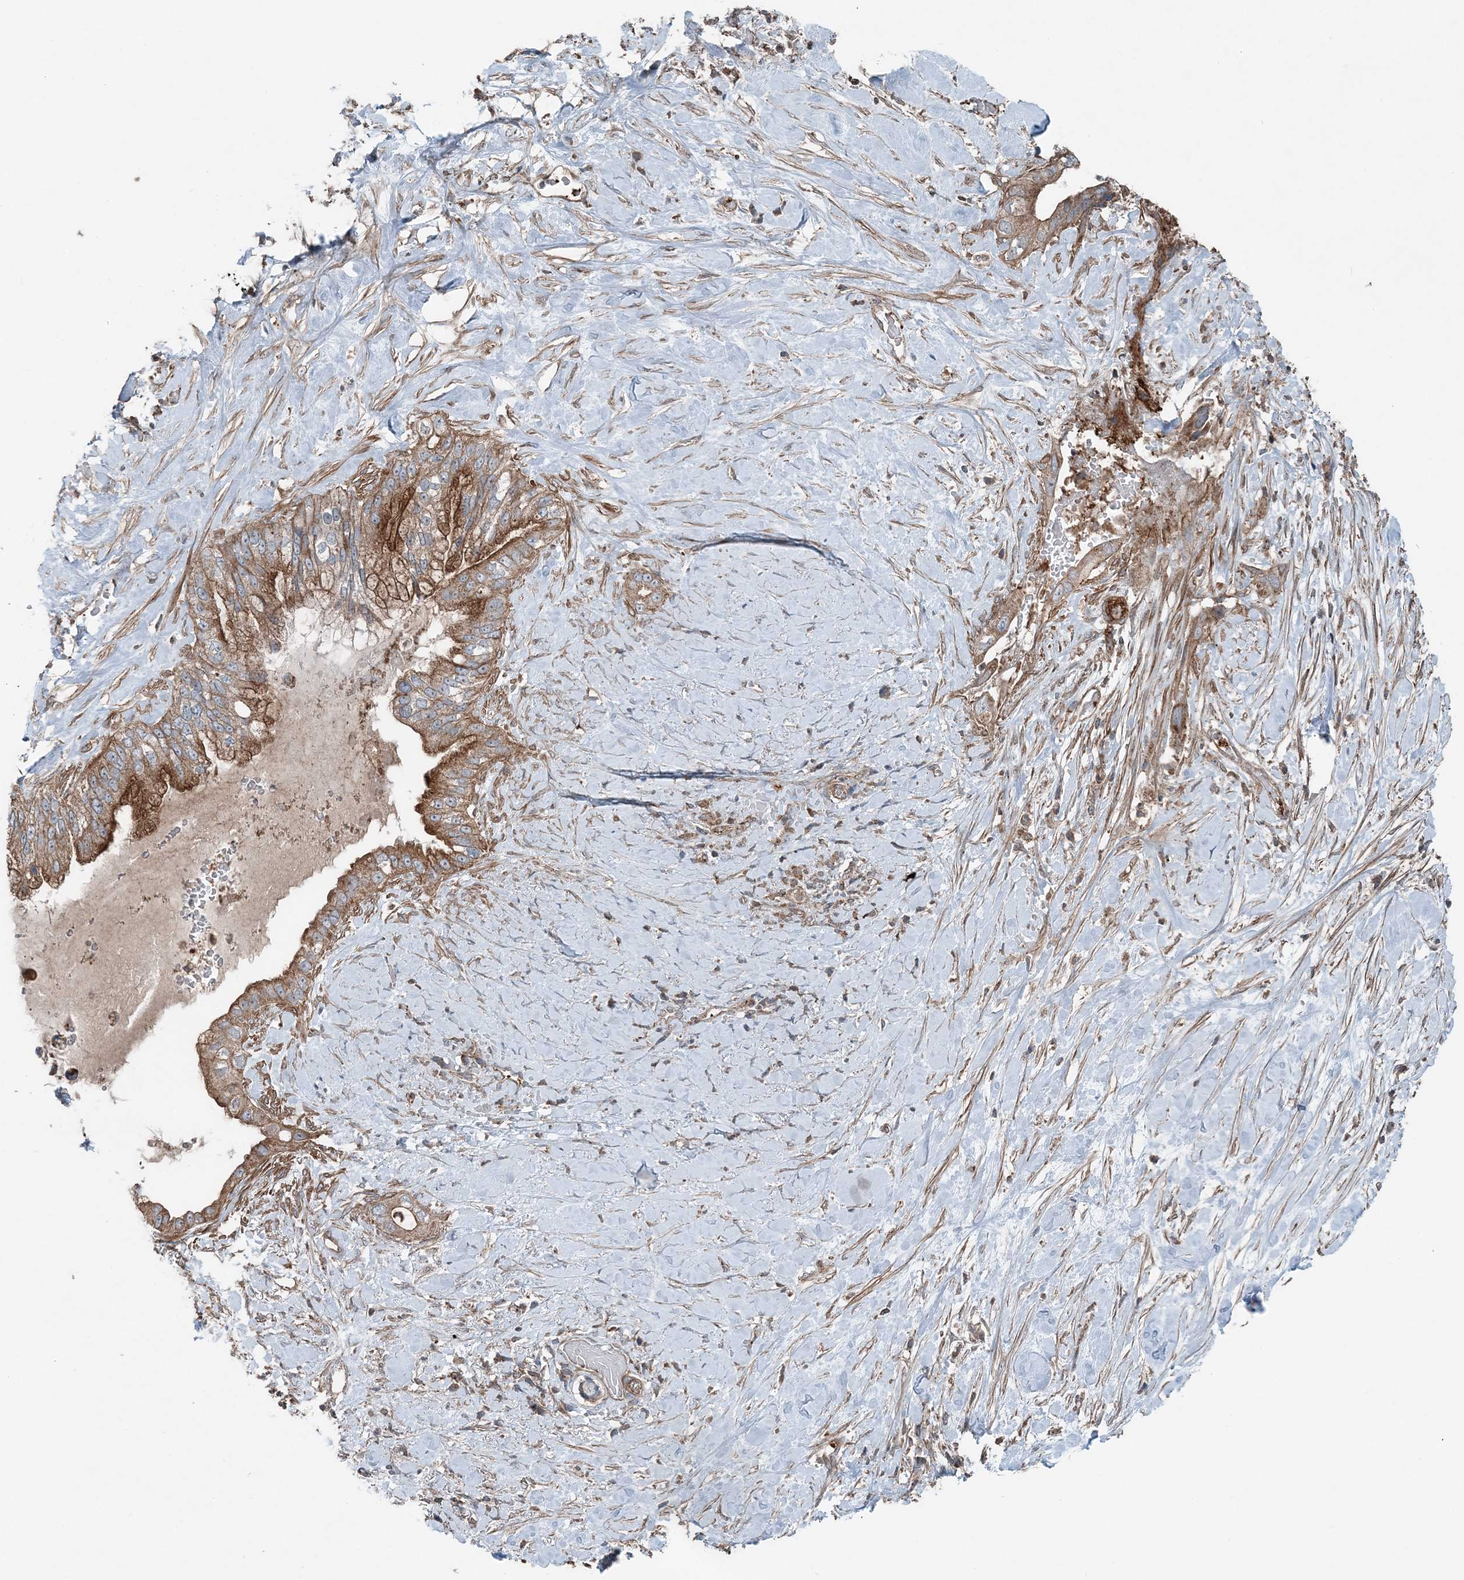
{"staining": {"intensity": "moderate", "quantity": ">75%", "location": "cytoplasmic/membranous"}, "tissue": "pancreatic cancer", "cell_type": "Tumor cells", "image_type": "cancer", "snomed": [{"axis": "morphology", "description": "Inflammation, NOS"}, {"axis": "morphology", "description": "Adenocarcinoma, NOS"}, {"axis": "topography", "description": "Pancreas"}], "caption": "This is a histology image of immunohistochemistry (IHC) staining of pancreatic adenocarcinoma, which shows moderate positivity in the cytoplasmic/membranous of tumor cells.", "gene": "KY", "patient": {"sex": "female", "age": 56}}